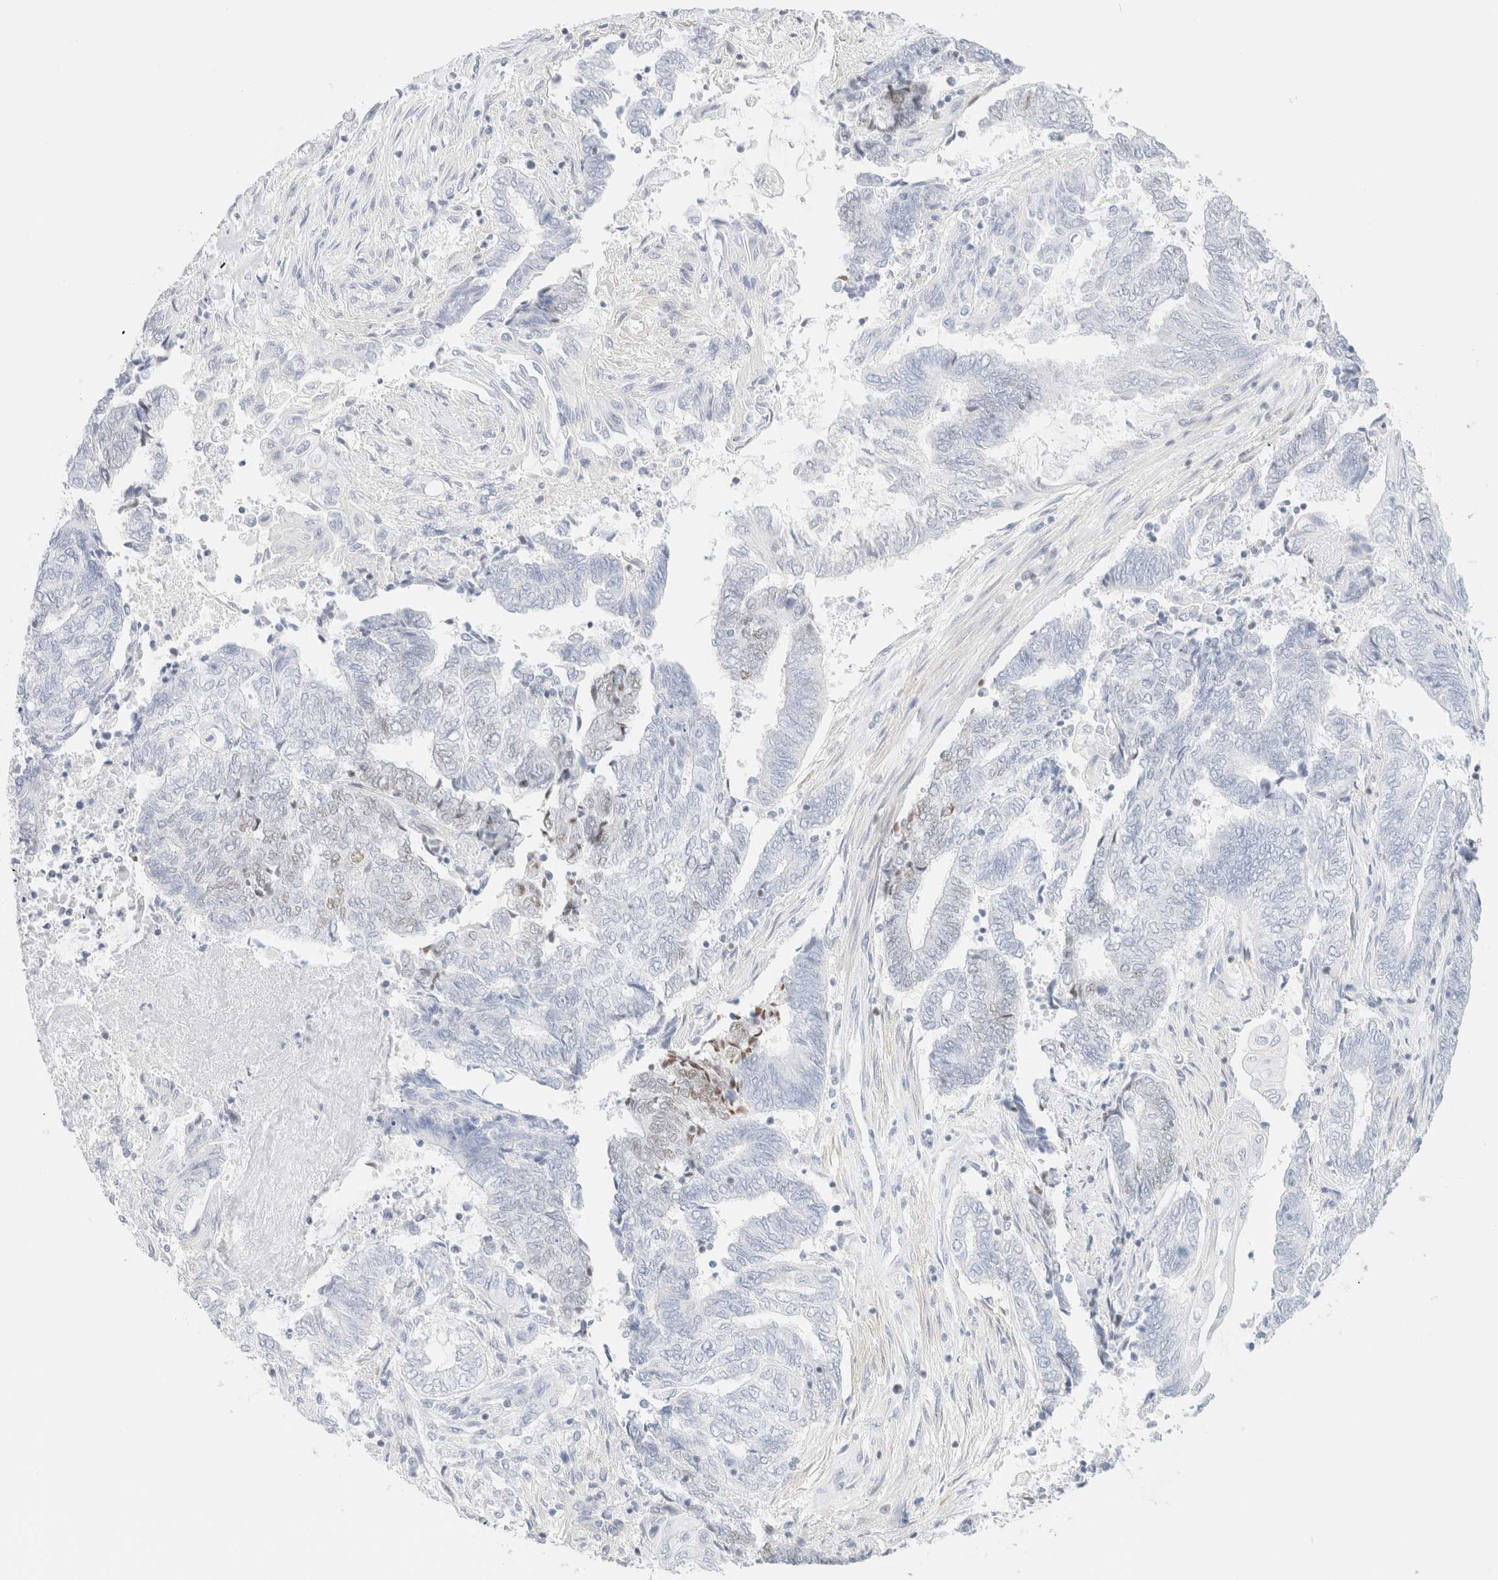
{"staining": {"intensity": "negative", "quantity": "none", "location": "none"}, "tissue": "endometrial cancer", "cell_type": "Tumor cells", "image_type": "cancer", "snomed": [{"axis": "morphology", "description": "Adenocarcinoma, NOS"}, {"axis": "topography", "description": "Uterus"}, {"axis": "topography", "description": "Endometrium"}], "caption": "A micrograph of human endometrial adenocarcinoma is negative for staining in tumor cells. (Brightfield microscopy of DAB IHC at high magnification).", "gene": "IKZF3", "patient": {"sex": "female", "age": 70}}